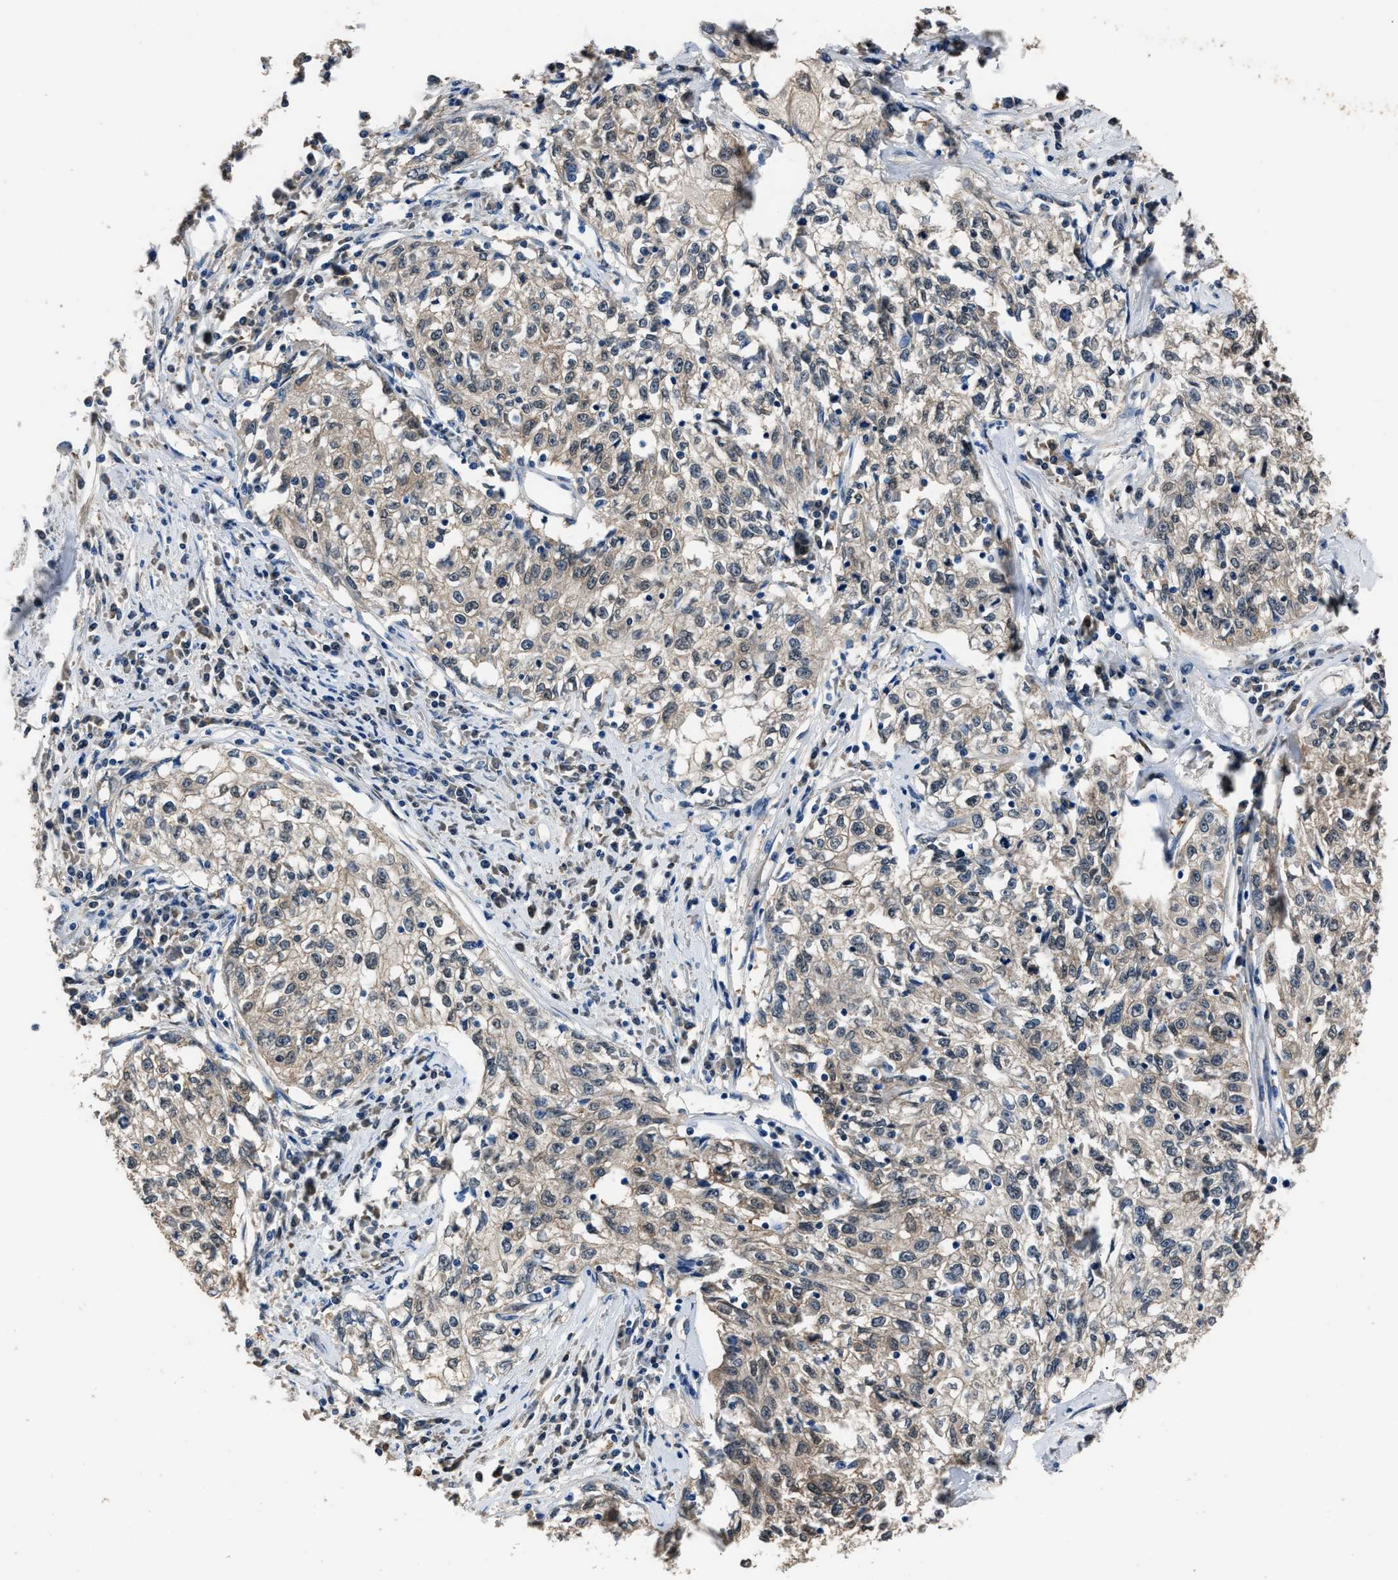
{"staining": {"intensity": "weak", "quantity": "25%-75%", "location": "cytoplasmic/membranous"}, "tissue": "cervical cancer", "cell_type": "Tumor cells", "image_type": "cancer", "snomed": [{"axis": "morphology", "description": "Squamous cell carcinoma, NOS"}, {"axis": "topography", "description": "Cervix"}], "caption": "The micrograph exhibits immunohistochemical staining of cervical cancer (squamous cell carcinoma). There is weak cytoplasmic/membranous staining is seen in approximately 25%-75% of tumor cells. Immunohistochemistry stains the protein in brown and the nuclei are stained blue.", "gene": "GSTP1", "patient": {"sex": "female", "age": 57}}